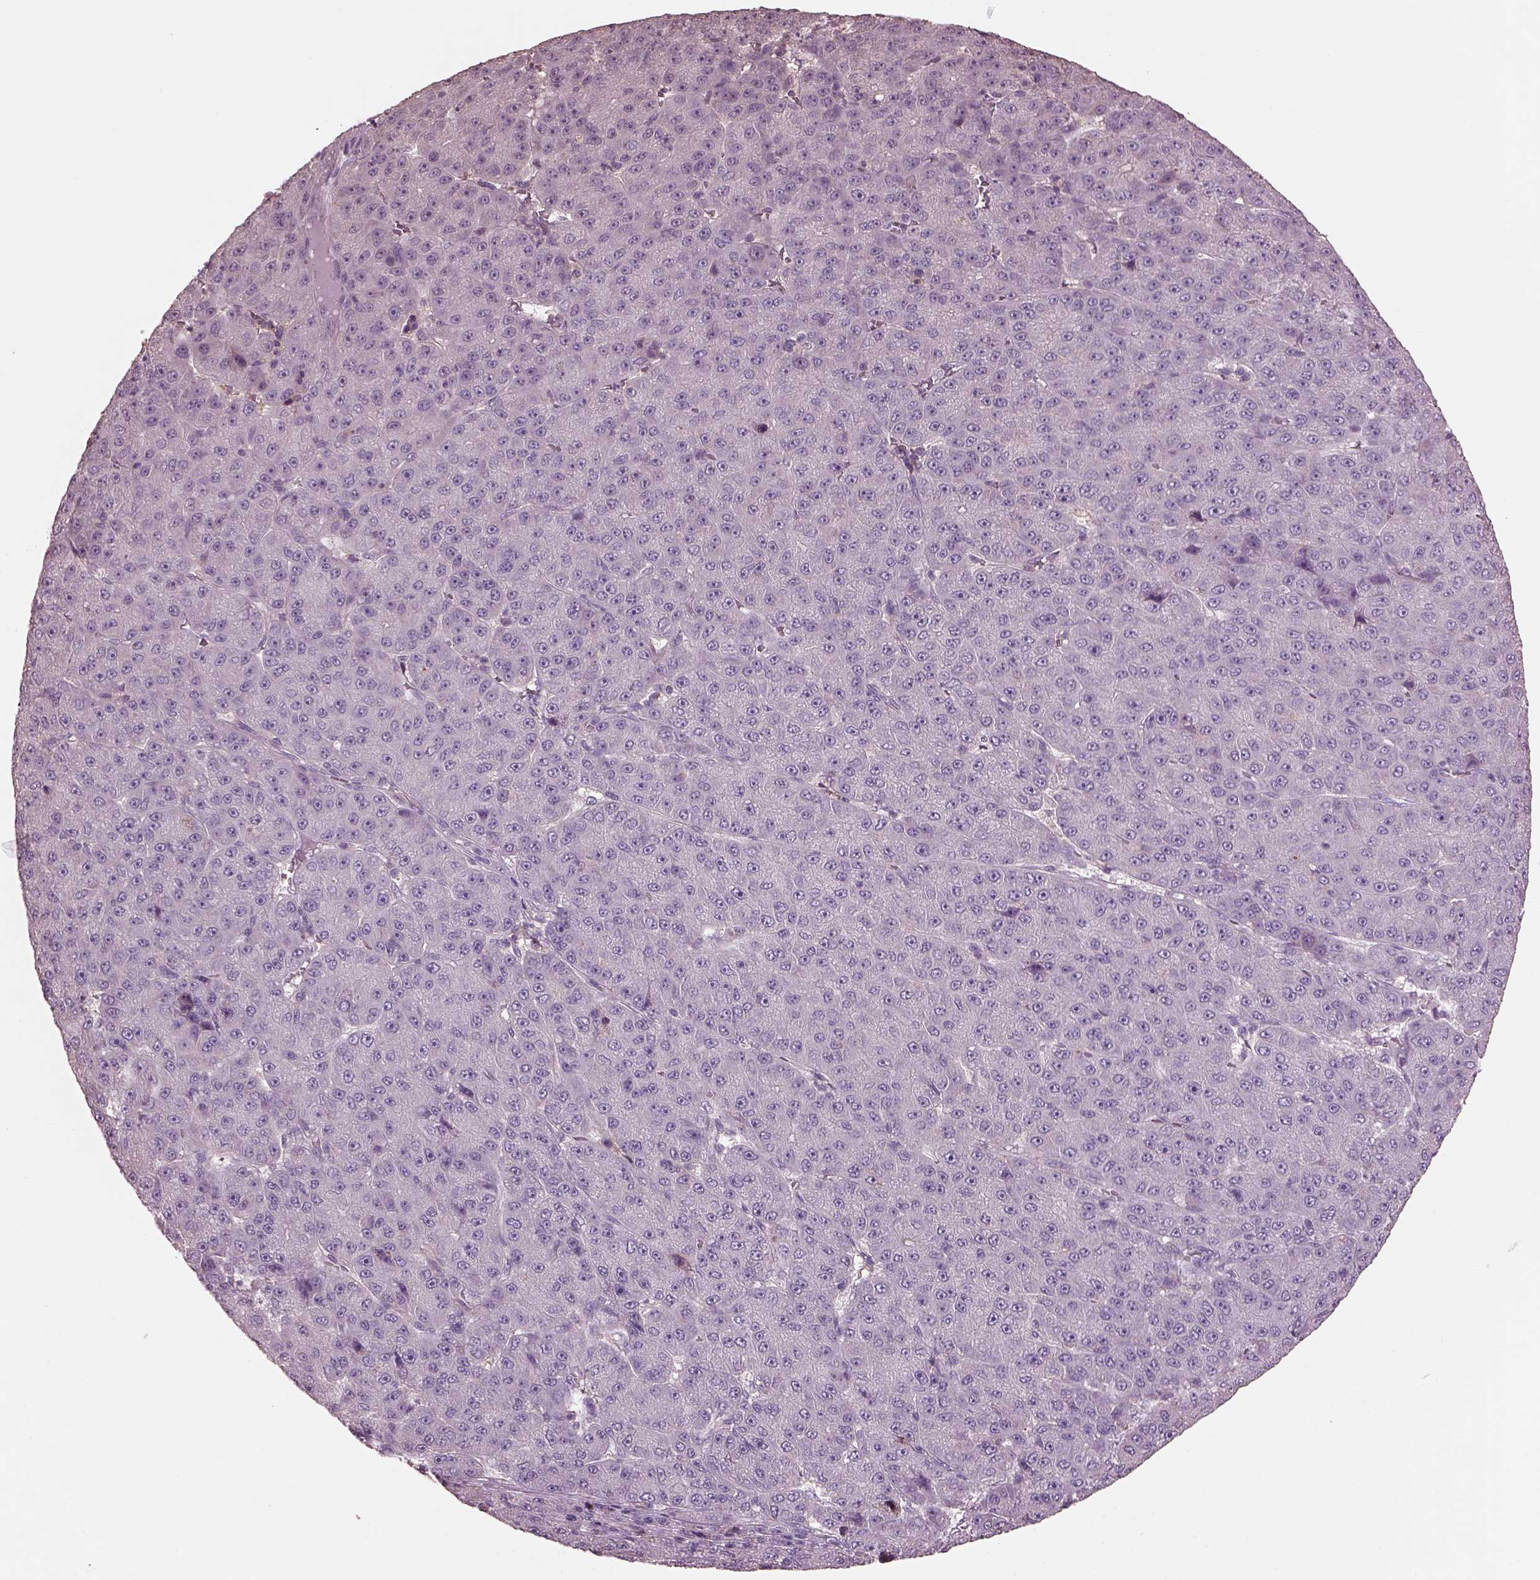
{"staining": {"intensity": "negative", "quantity": "none", "location": "none"}, "tissue": "liver cancer", "cell_type": "Tumor cells", "image_type": "cancer", "snomed": [{"axis": "morphology", "description": "Carcinoma, Hepatocellular, NOS"}, {"axis": "topography", "description": "Liver"}], "caption": "Histopathology image shows no protein positivity in tumor cells of liver cancer tissue.", "gene": "SRI", "patient": {"sex": "male", "age": 67}}